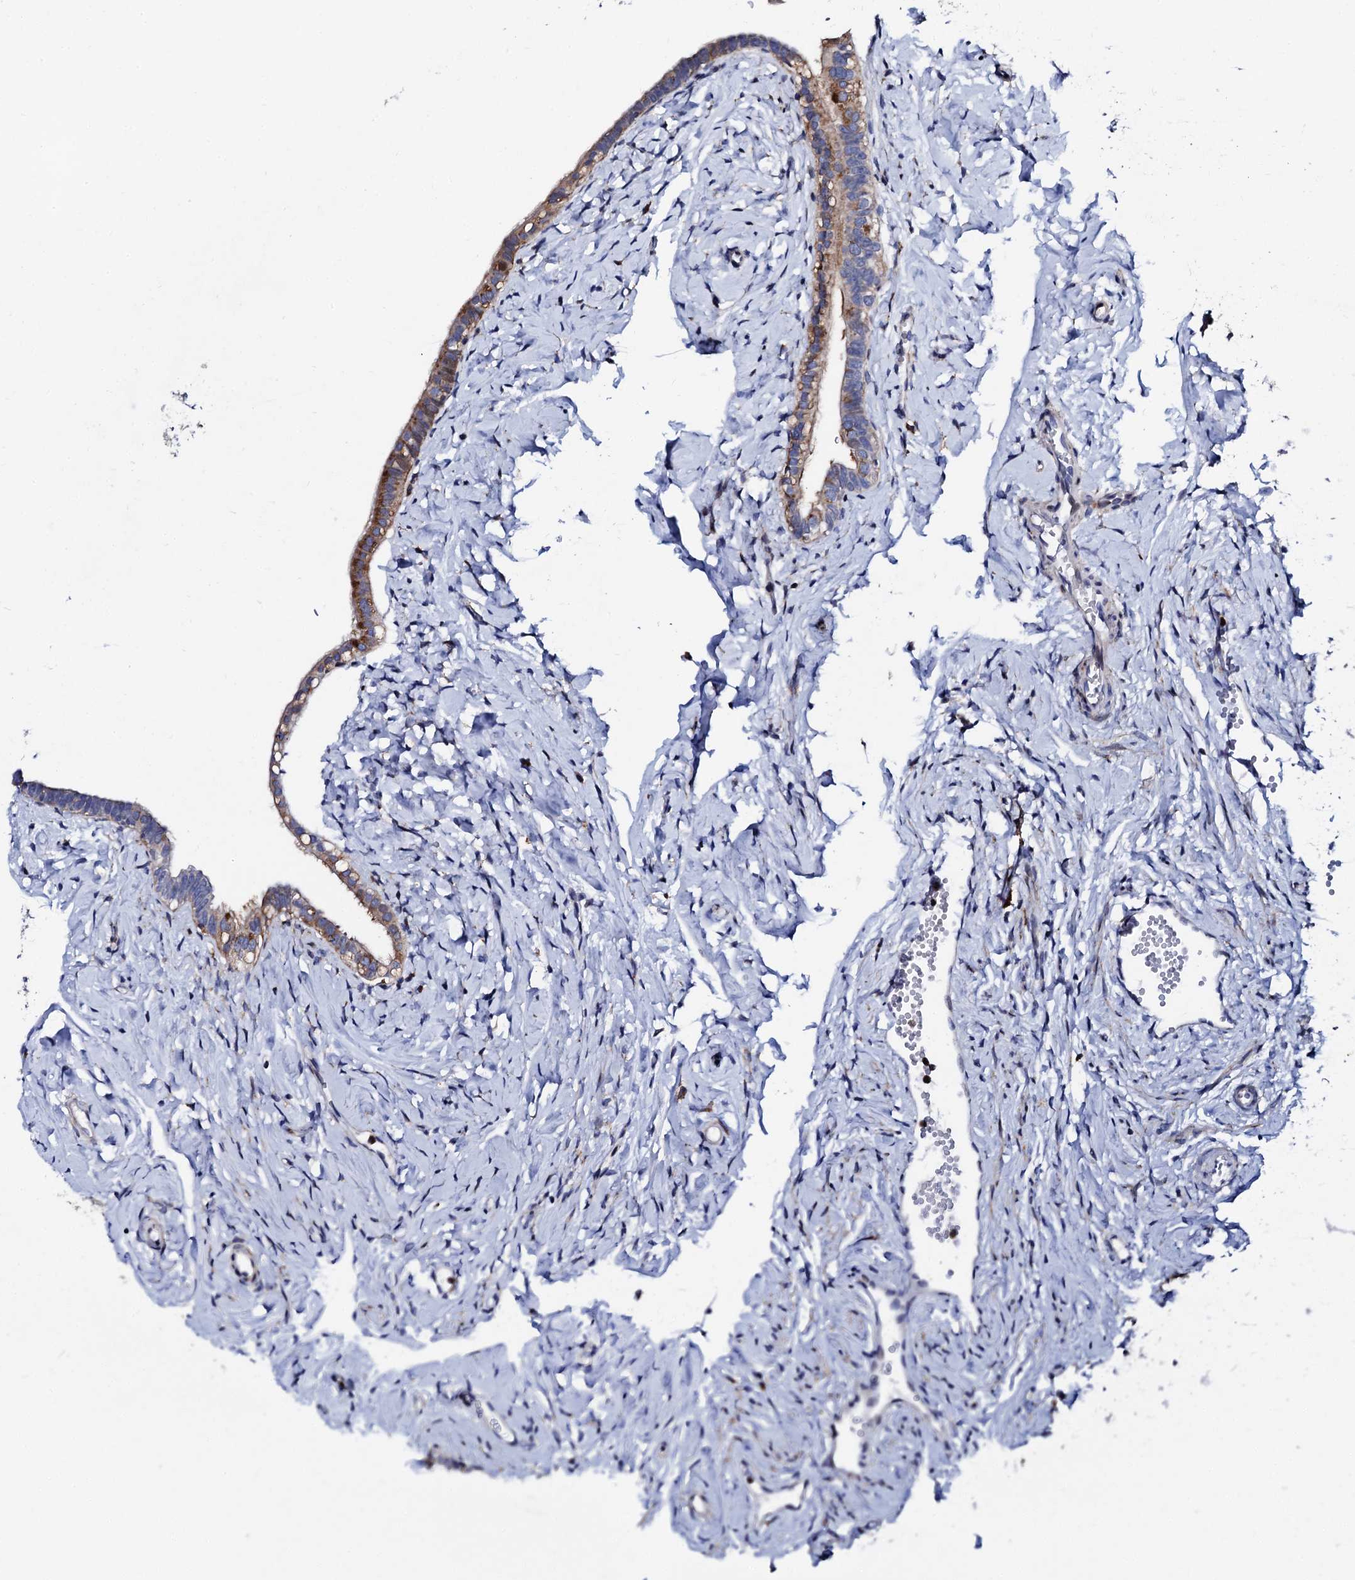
{"staining": {"intensity": "moderate", "quantity": ">75%", "location": "cytoplasmic/membranous"}, "tissue": "fallopian tube", "cell_type": "Glandular cells", "image_type": "normal", "snomed": [{"axis": "morphology", "description": "Normal tissue, NOS"}, {"axis": "topography", "description": "Fallopian tube"}], "caption": "Moderate cytoplasmic/membranous staining is seen in about >75% of glandular cells in normal fallopian tube. The protein of interest is stained brown, and the nuclei are stained in blue (DAB IHC with brightfield microscopy, high magnification).", "gene": "TCIRG1", "patient": {"sex": "female", "age": 66}}